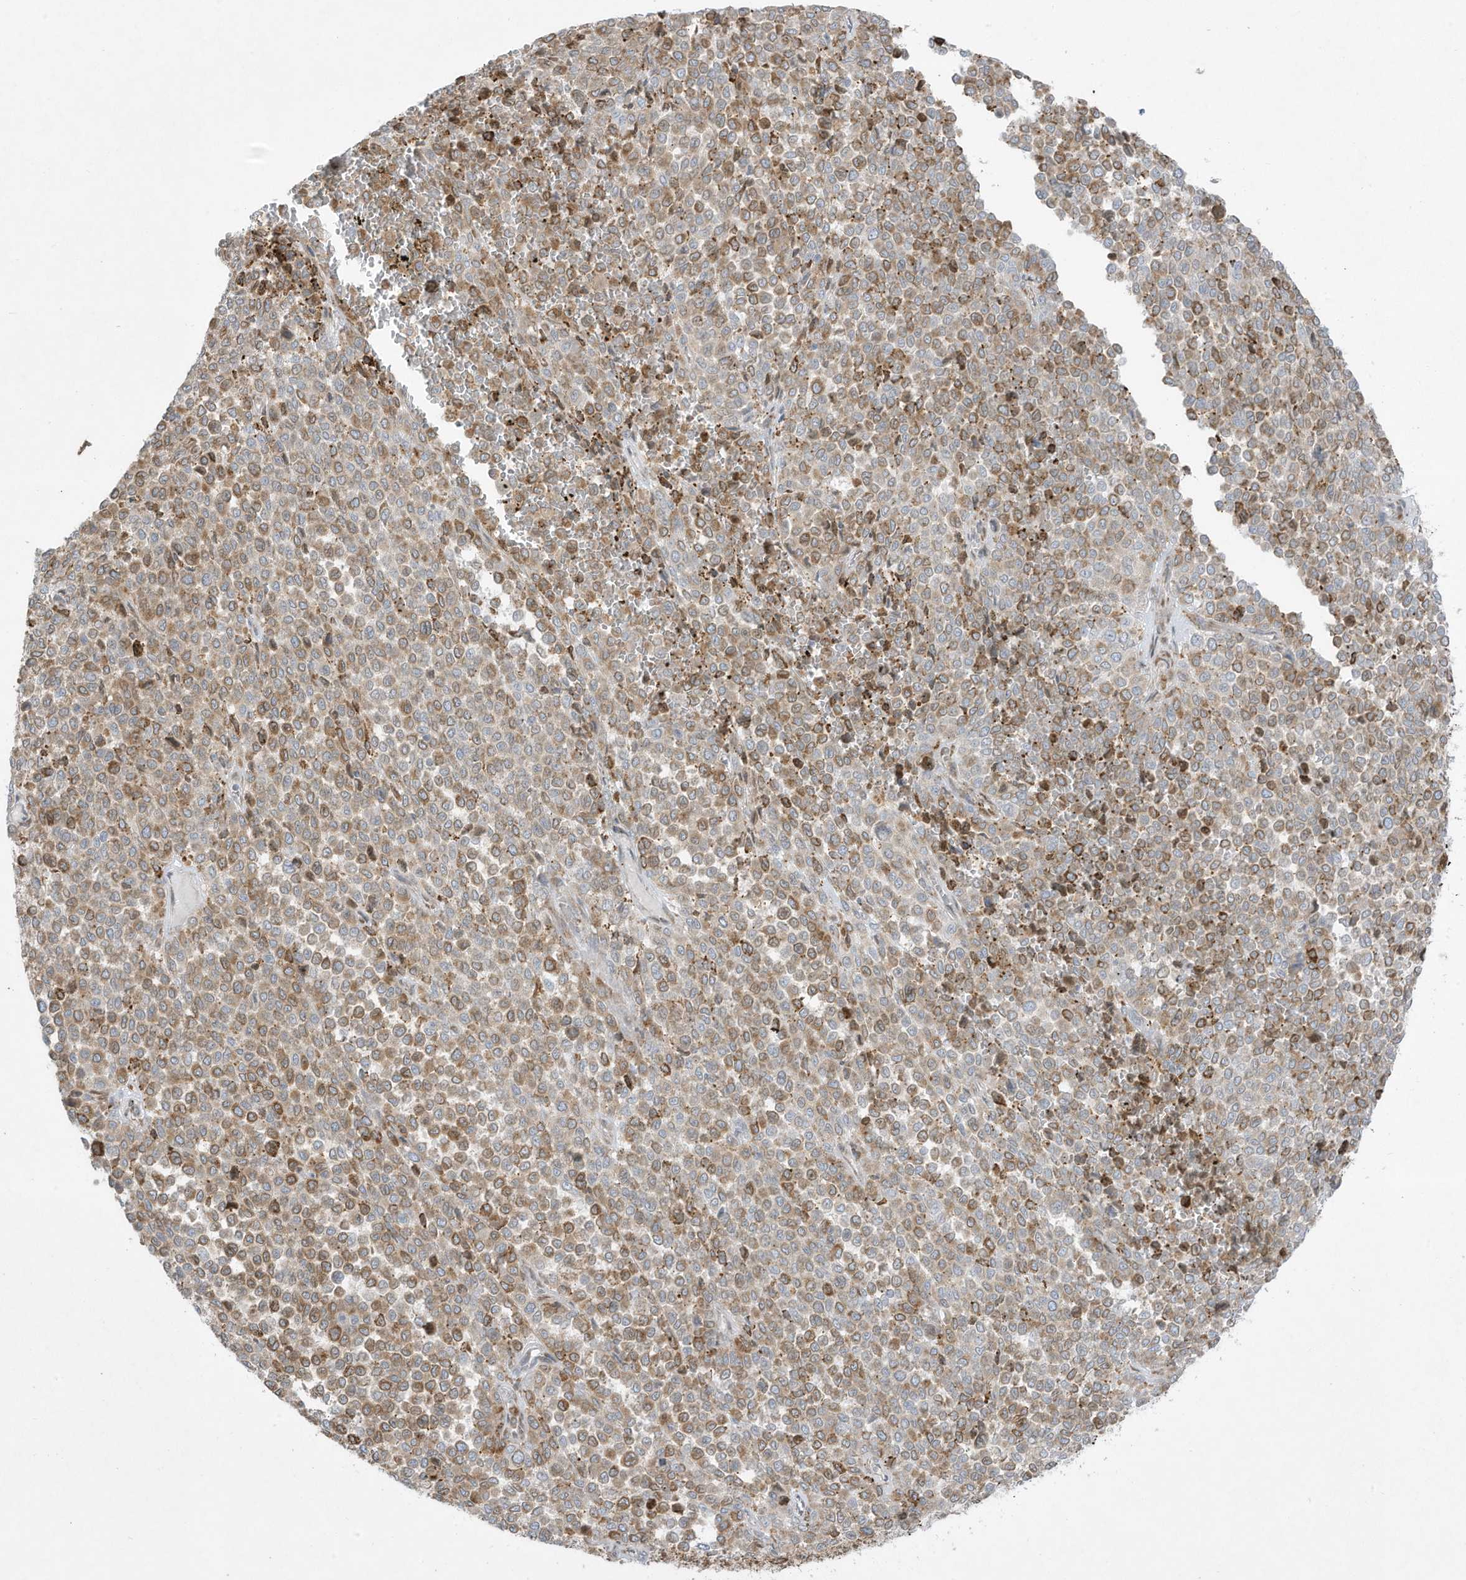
{"staining": {"intensity": "moderate", "quantity": "25%-75%", "location": "cytoplasmic/membranous"}, "tissue": "melanoma", "cell_type": "Tumor cells", "image_type": "cancer", "snomed": [{"axis": "morphology", "description": "Malignant melanoma, Metastatic site"}, {"axis": "topography", "description": "Pancreas"}], "caption": "Immunohistochemical staining of human malignant melanoma (metastatic site) exhibits medium levels of moderate cytoplasmic/membranous expression in approximately 25%-75% of tumor cells.", "gene": "PTK6", "patient": {"sex": "female", "age": 30}}